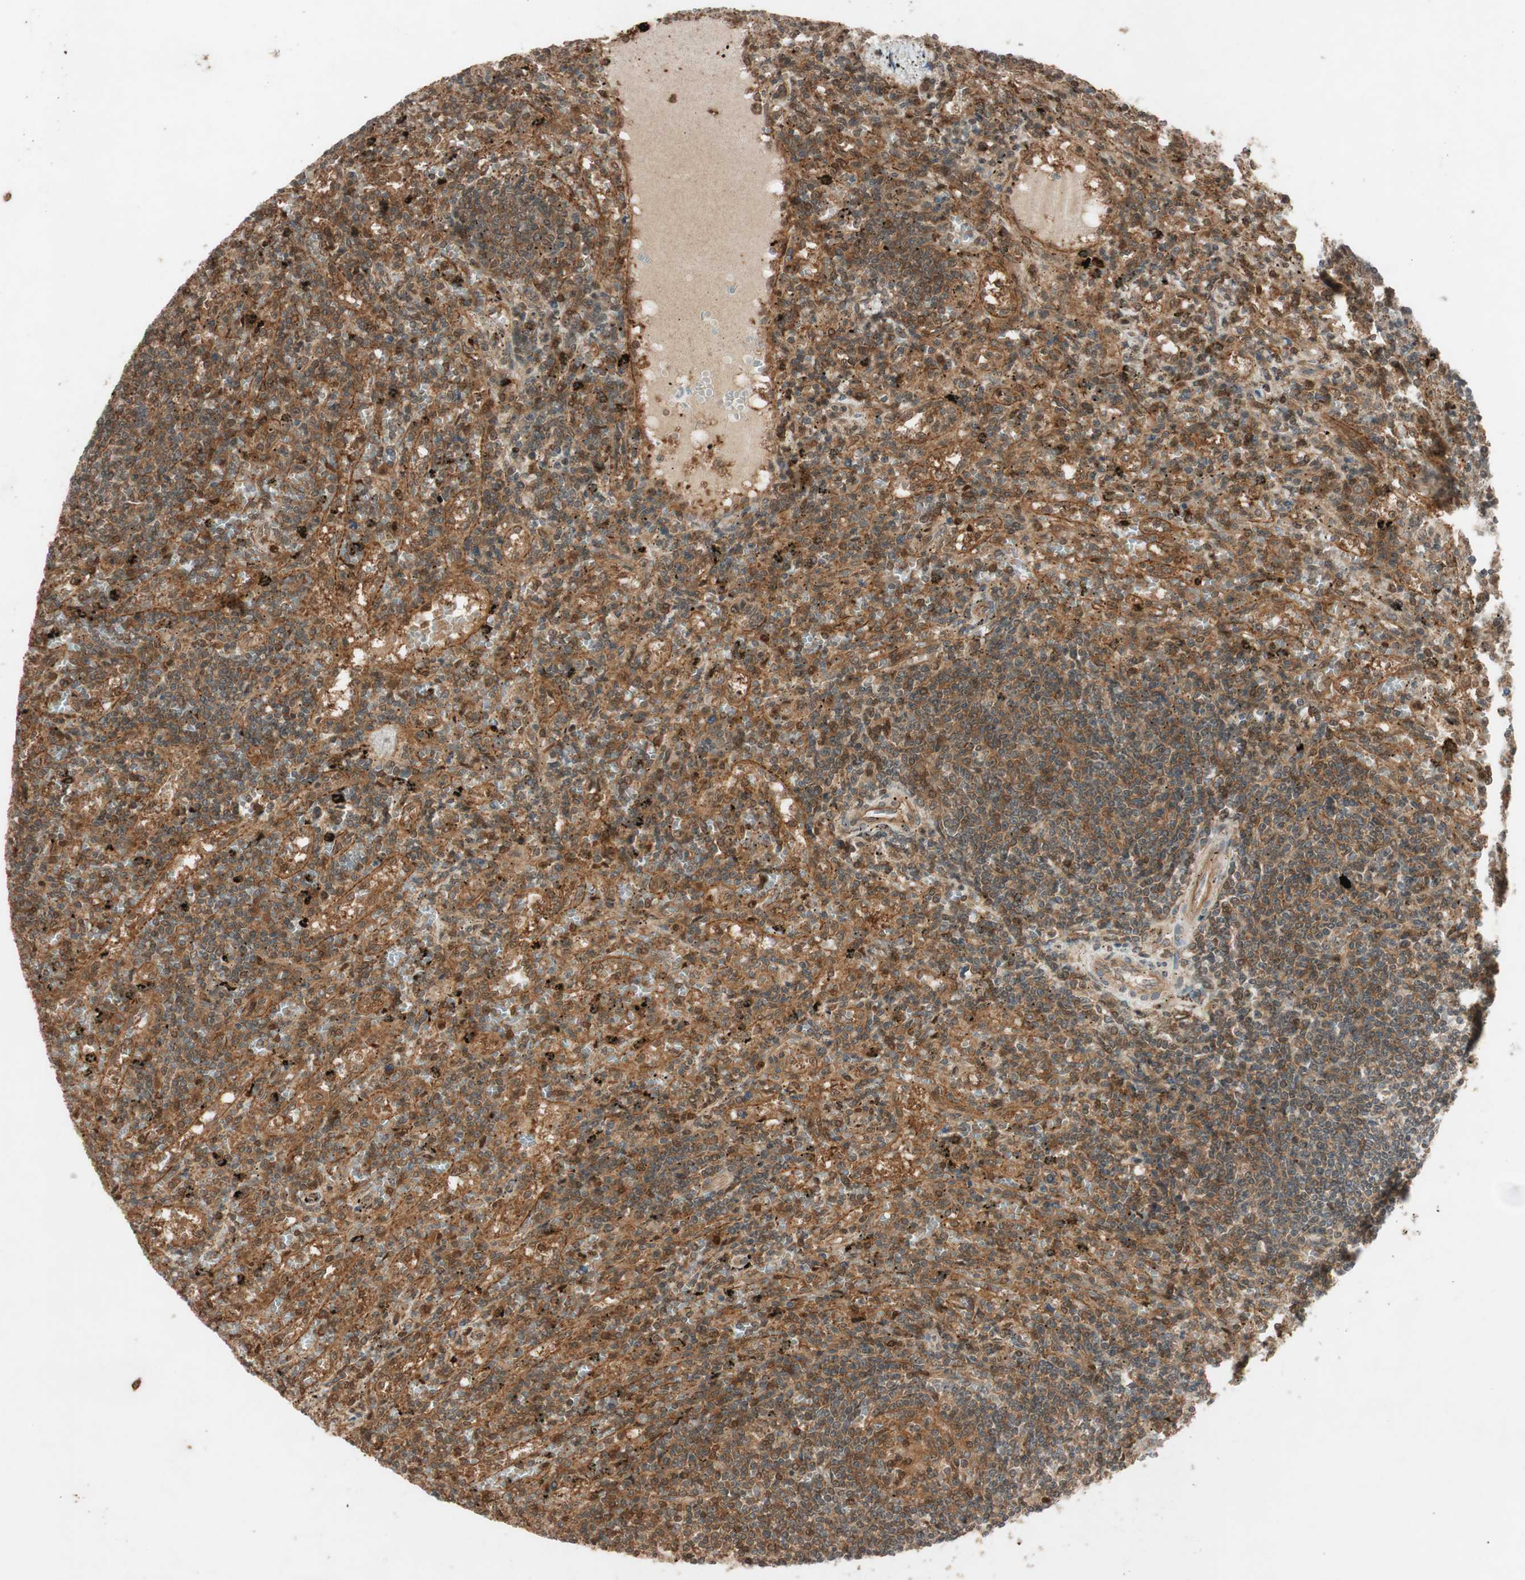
{"staining": {"intensity": "moderate", "quantity": ">75%", "location": "cytoplasmic/membranous"}, "tissue": "lymphoma", "cell_type": "Tumor cells", "image_type": "cancer", "snomed": [{"axis": "morphology", "description": "Malignant lymphoma, non-Hodgkin's type, Low grade"}, {"axis": "topography", "description": "Spleen"}], "caption": "Immunohistochemistry (IHC) micrograph of neoplastic tissue: lymphoma stained using immunohistochemistry (IHC) exhibits medium levels of moderate protein expression localized specifically in the cytoplasmic/membranous of tumor cells, appearing as a cytoplasmic/membranous brown color.", "gene": "EPHA8", "patient": {"sex": "male", "age": 76}}